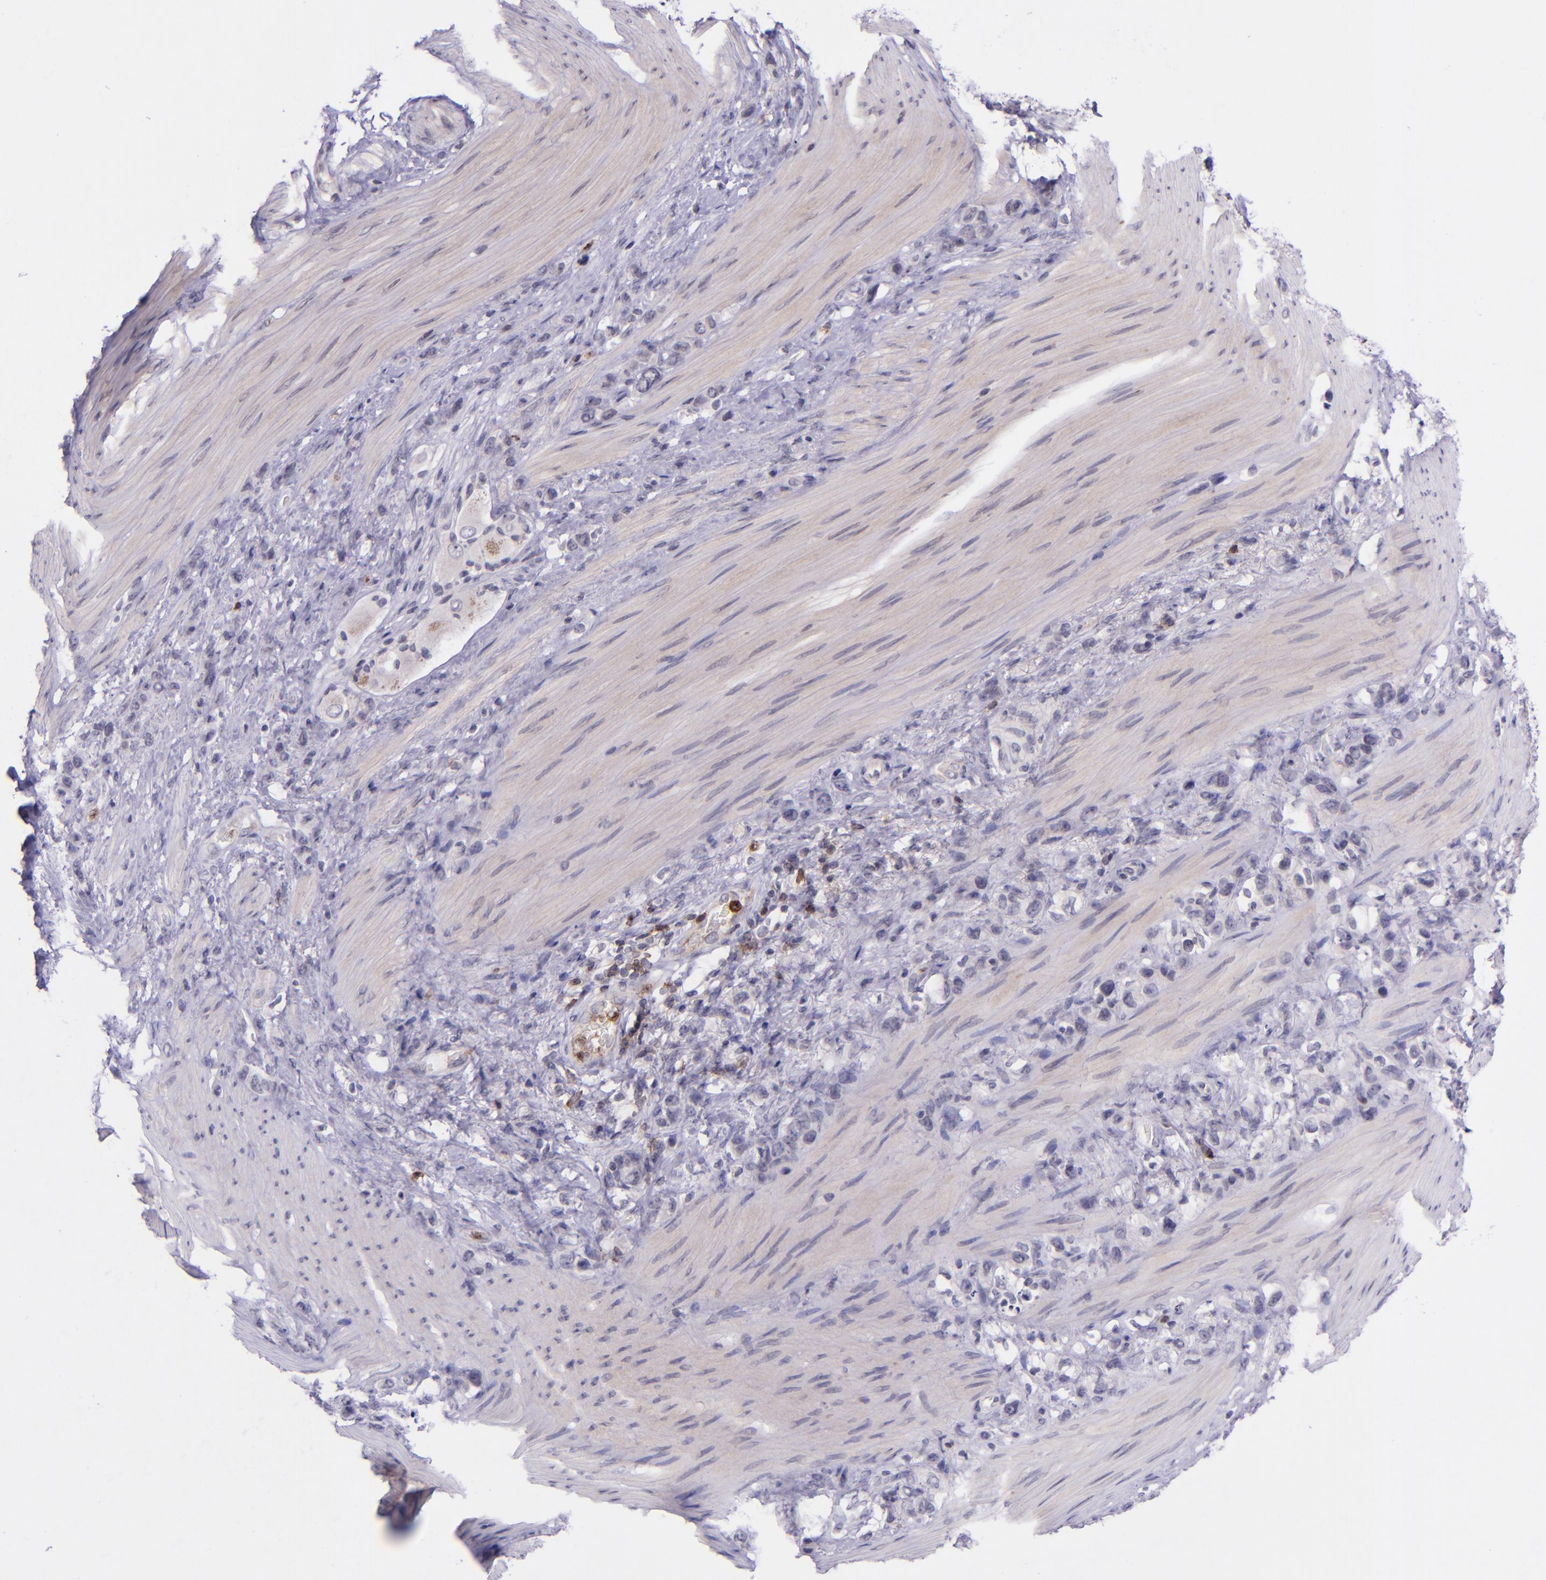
{"staining": {"intensity": "negative", "quantity": "none", "location": "none"}, "tissue": "stomach cancer", "cell_type": "Tumor cells", "image_type": "cancer", "snomed": [{"axis": "morphology", "description": "Normal tissue, NOS"}, {"axis": "morphology", "description": "Adenocarcinoma, NOS"}, {"axis": "morphology", "description": "Adenocarcinoma, High grade"}, {"axis": "topography", "description": "Stomach, upper"}, {"axis": "topography", "description": "Stomach"}], "caption": "A micrograph of adenocarcinoma (stomach) stained for a protein exhibits no brown staining in tumor cells.", "gene": "SELL", "patient": {"sex": "female", "age": 65}}